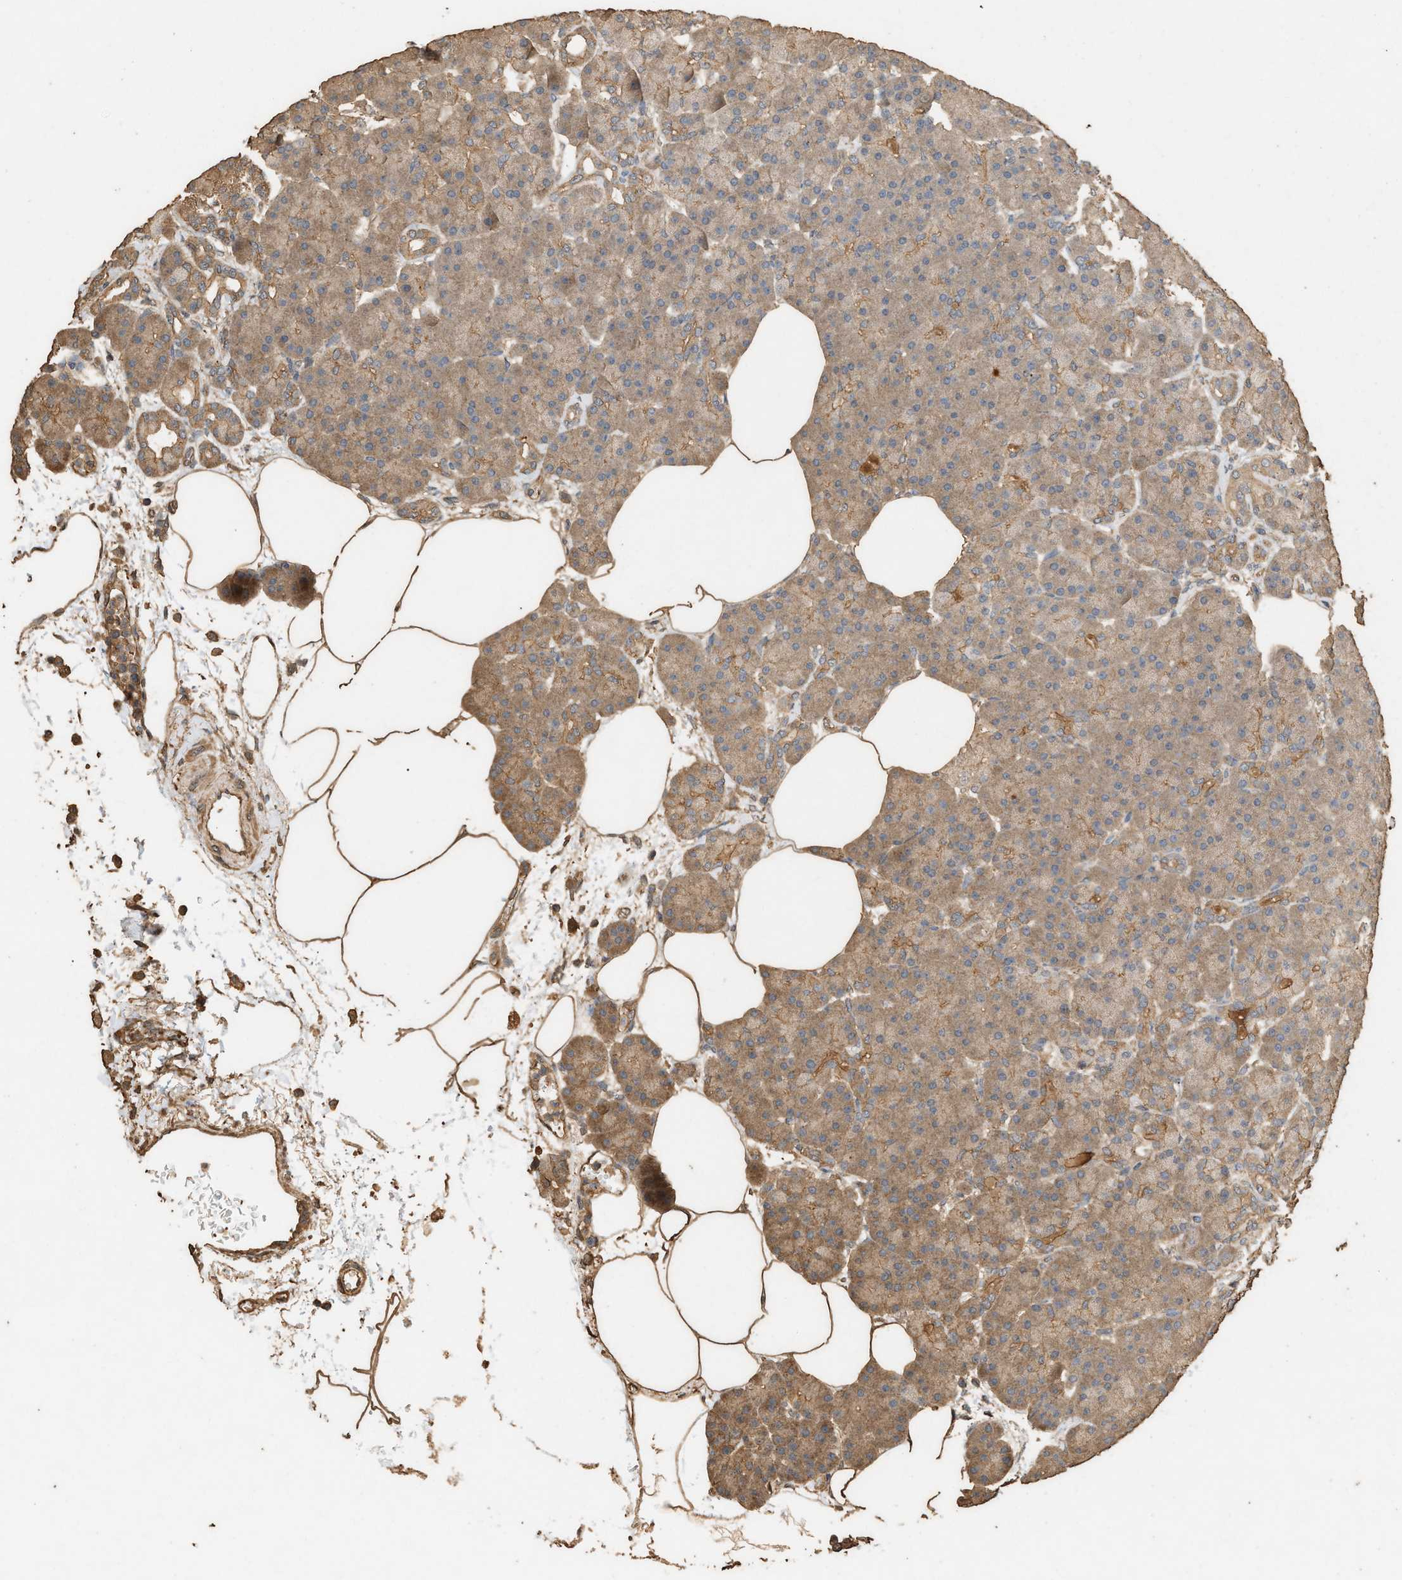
{"staining": {"intensity": "weak", "quantity": ">75%", "location": "cytoplasmic/membranous"}, "tissue": "pancreas", "cell_type": "Exocrine glandular cells", "image_type": "normal", "snomed": [{"axis": "morphology", "description": "Normal tissue, NOS"}, {"axis": "topography", "description": "Pancreas"}], "caption": "Protein expression analysis of benign human pancreas reveals weak cytoplasmic/membranous positivity in about >75% of exocrine glandular cells. The protein of interest is shown in brown color, while the nuclei are stained blue.", "gene": "DCAF7", "patient": {"sex": "female", "age": 70}}